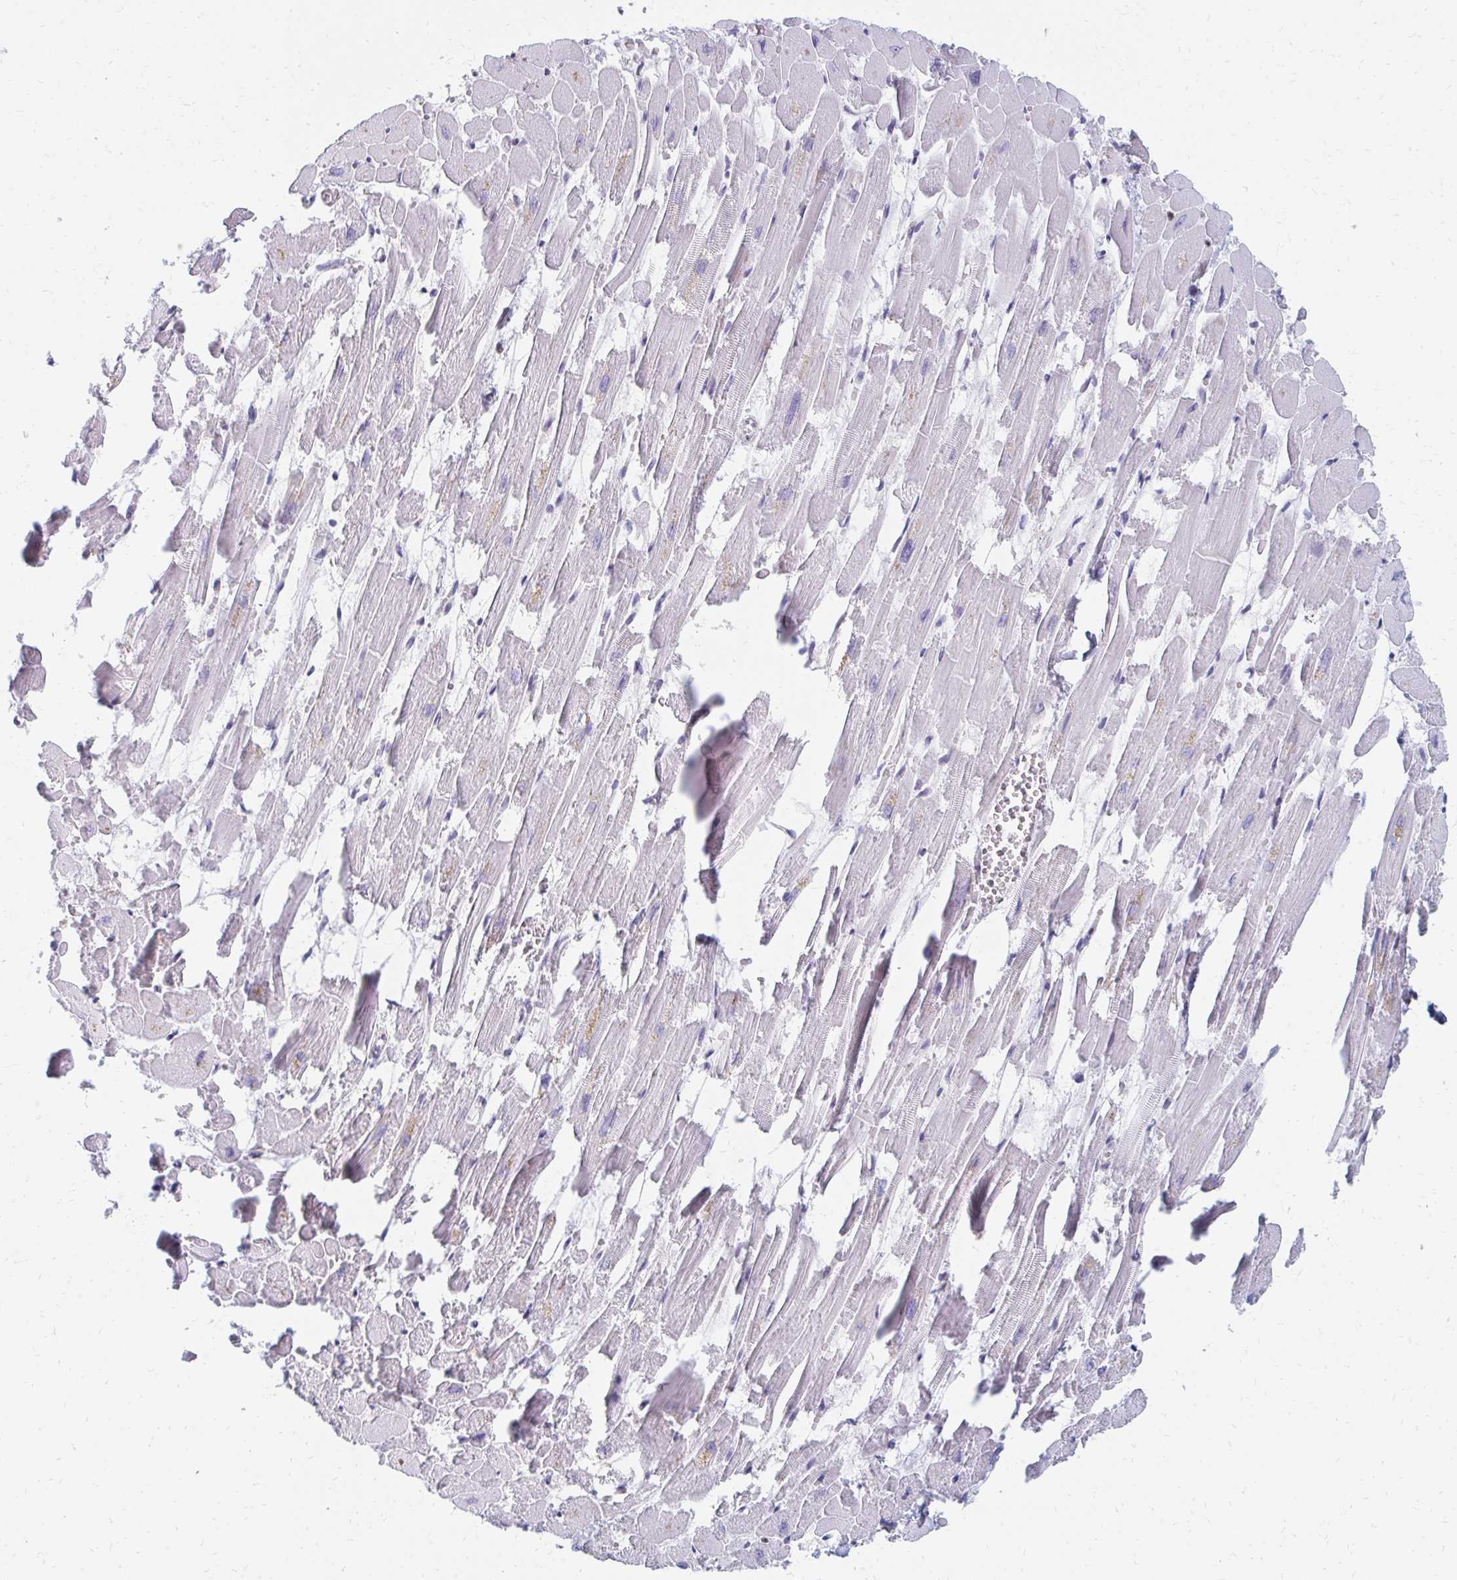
{"staining": {"intensity": "negative", "quantity": "none", "location": "none"}, "tissue": "heart muscle", "cell_type": "Cardiomyocytes", "image_type": "normal", "snomed": [{"axis": "morphology", "description": "Normal tissue, NOS"}, {"axis": "topography", "description": "Heart"}], "caption": "Immunohistochemical staining of unremarkable human heart muscle displays no significant staining in cardiomyocytes. (DAB immunohistochemistry (IHC), high magnification).", "gene": "PLK3", "patient": {"sex": "female", "age": 52}}